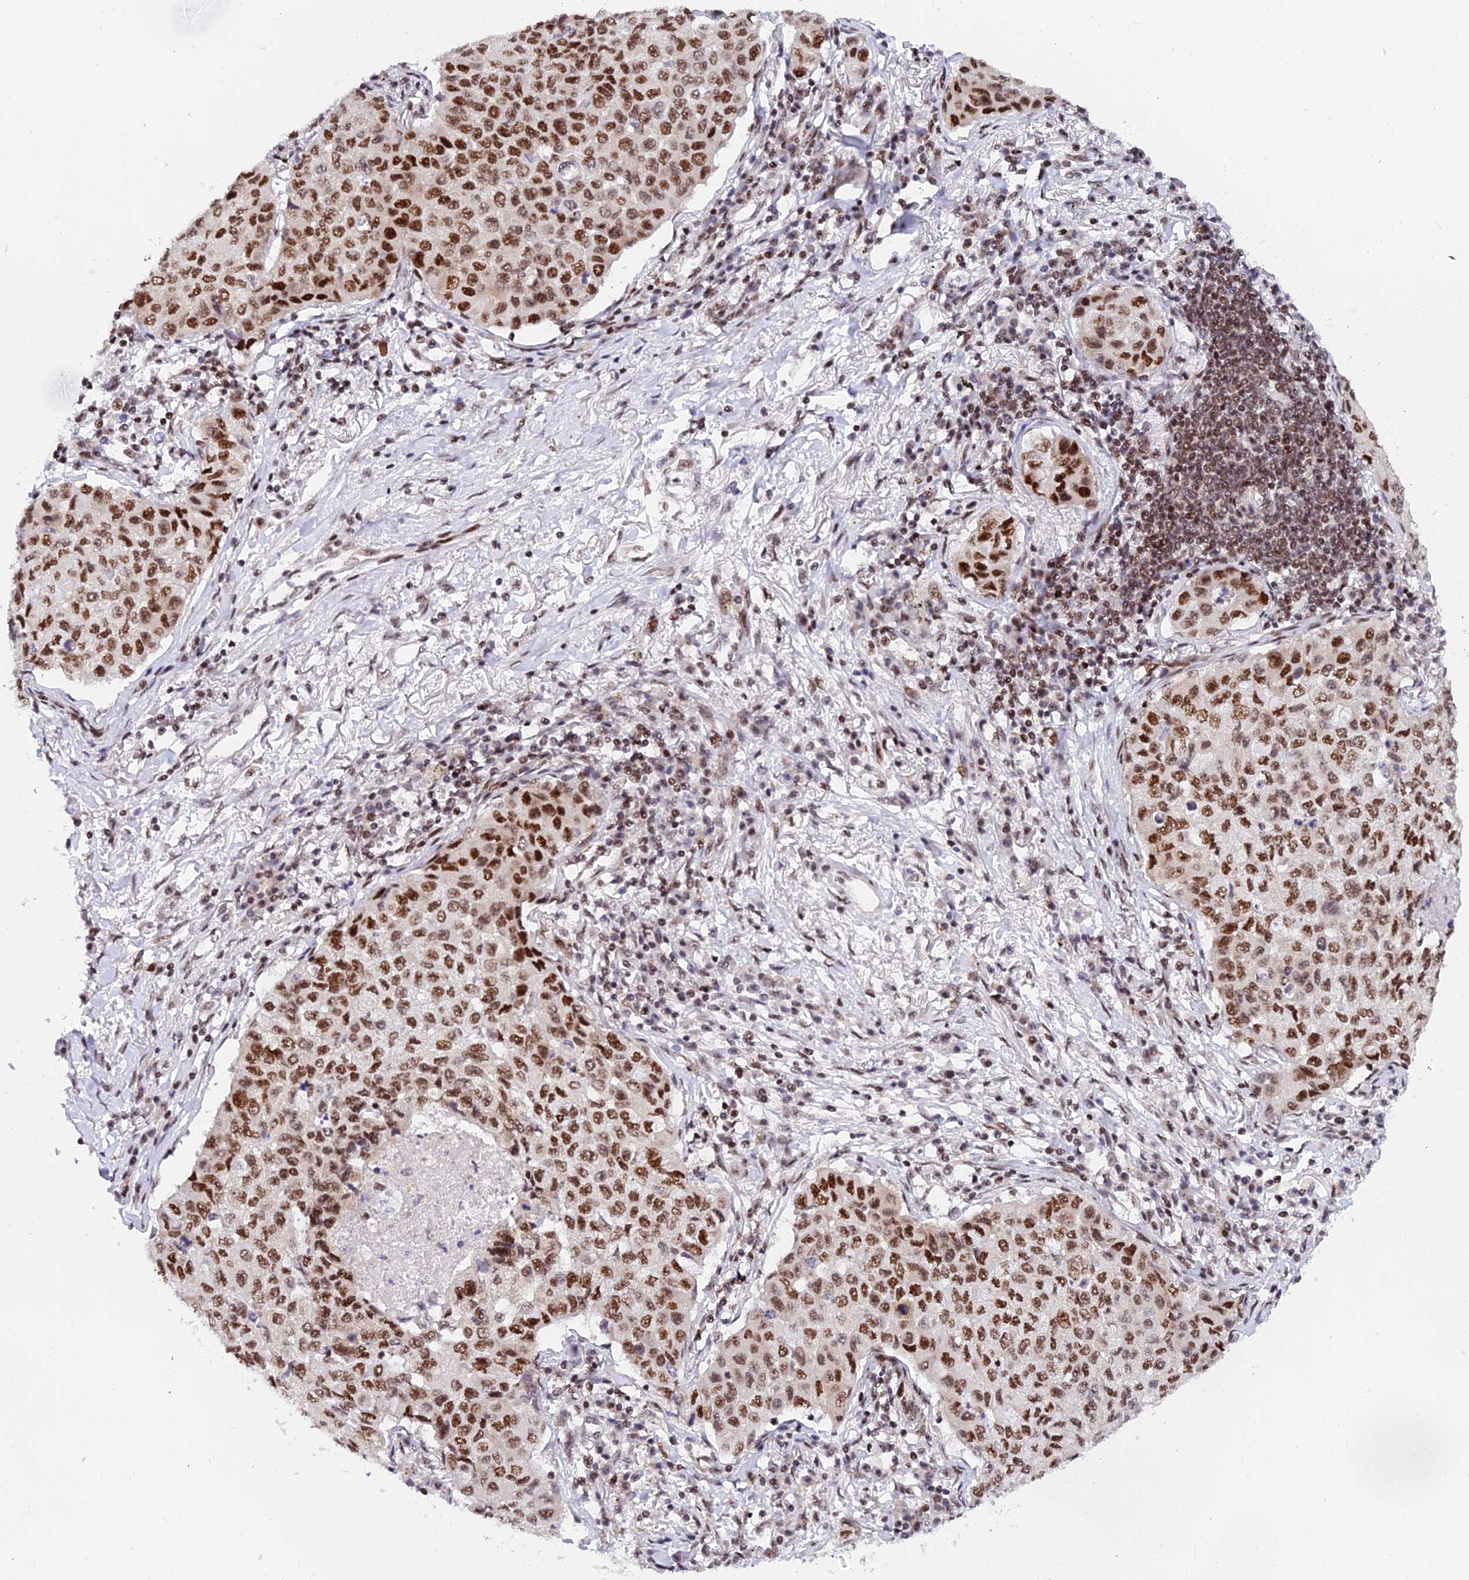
{"staining": {"intensity": "strong", "quantity": ">75%", "location": "nuclear"}, "tissue": "lung cancer", "cell_type": "Tumor cells", "image_type": "cancer", "snomed": [{"axis": "morphology", "description": "Squamous cell carcinoma, NOS"}, {"axis": "topography", "description": "Lung"}], "caption": "A brown stain highlights strong nuclear positivity of a protein in lung squamous cell carcinoma tumor cells.", "gene": "USP22", "patient": {"sex": "male", "age": 74}}